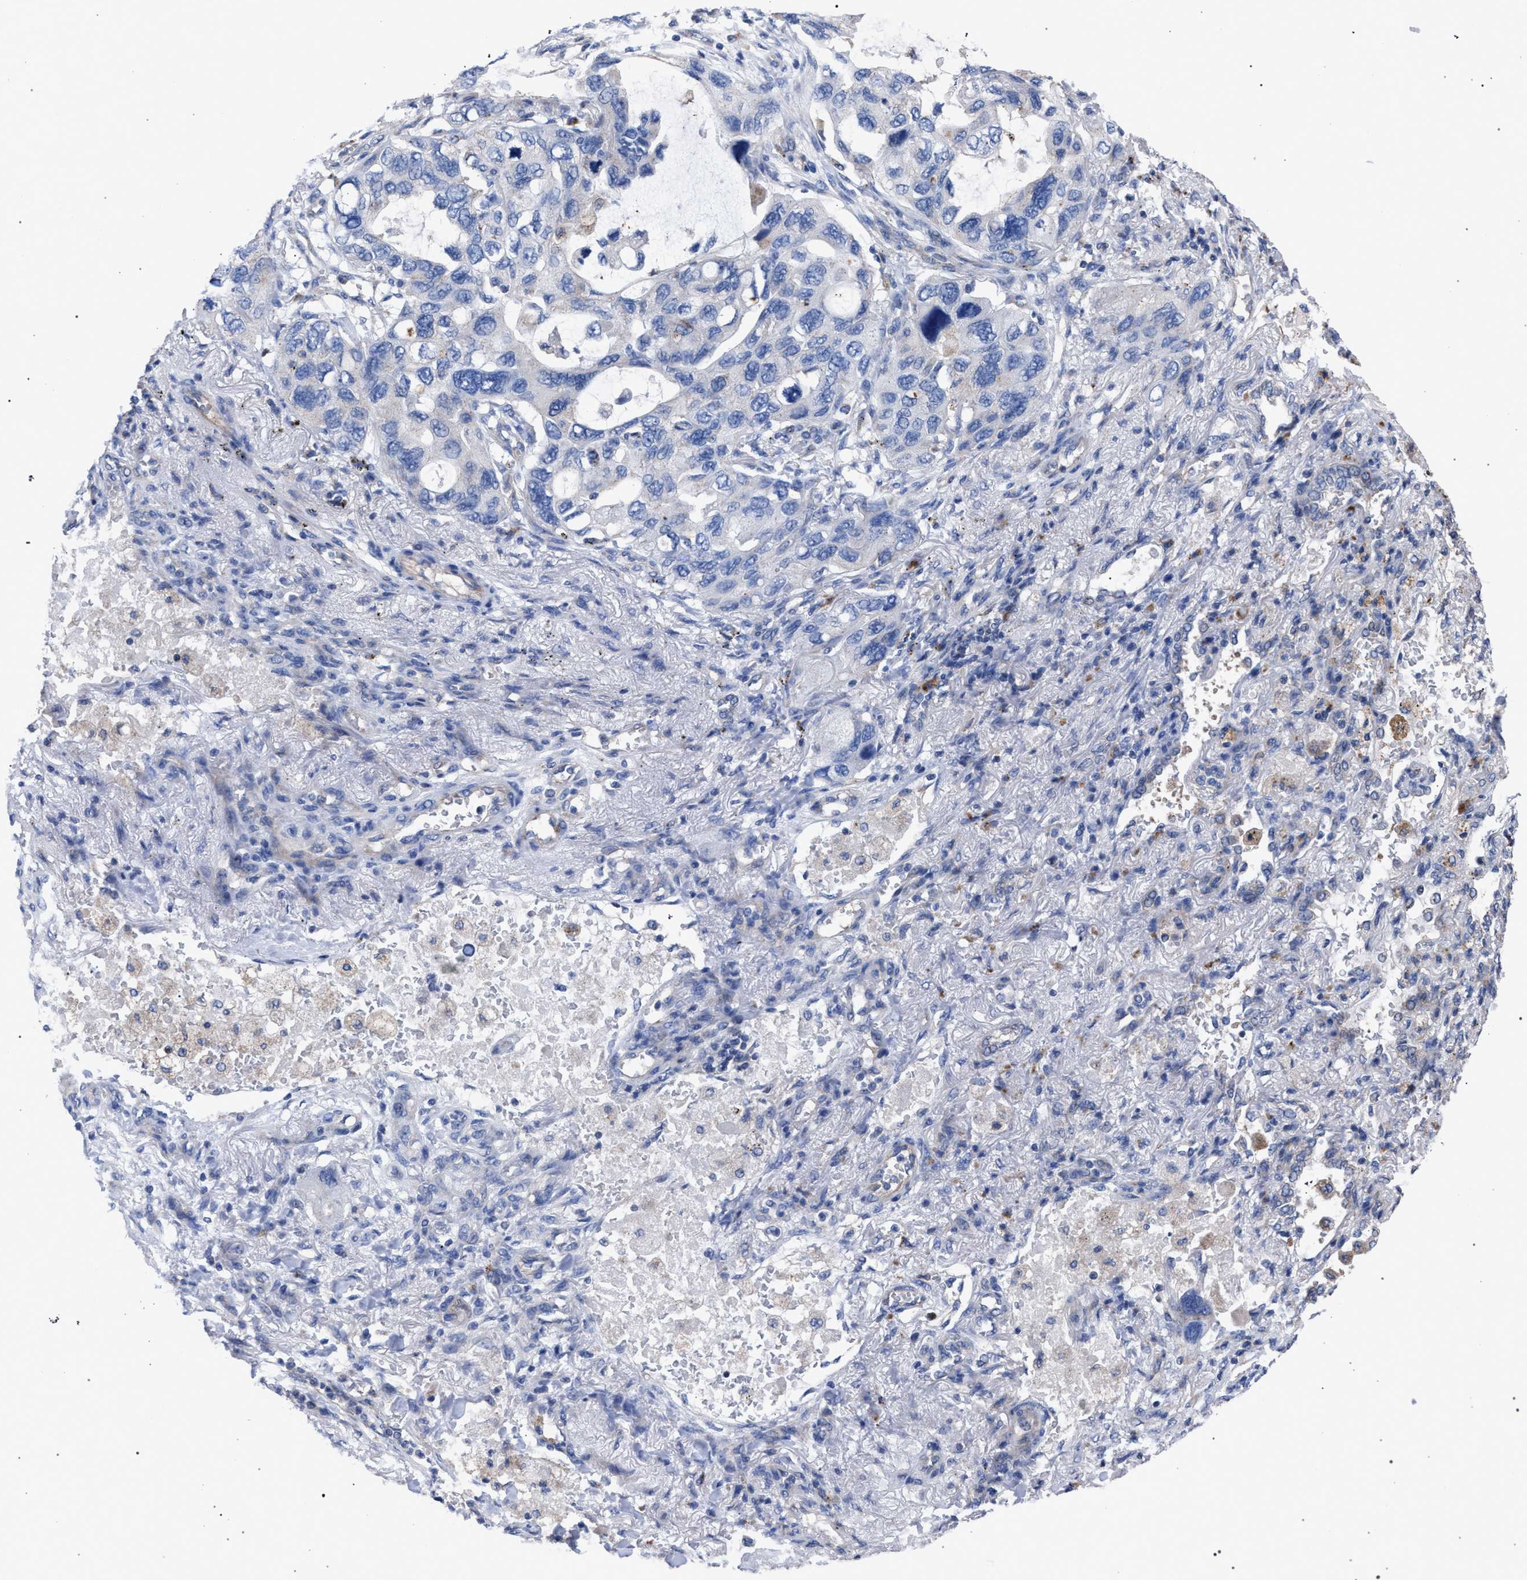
{"staining": {"intensity": "negative", "quantity": "none", "location": "none"}, "tissue": "lung cancer", "cell_type": "Tumor cells", "image_type": "cancer", "snomed": [{"axis": "morphology", "description": "Squamous cell carcinoma, NOS"}, {"axis": "topography", "description": "Lung"}], "caption": "A high-resolution histopathology image shows immunohistochemistry (IHC) staining of squamous cell carcinoma (lung), which demonstrates no significant staining in tumor cells.", "gene": "GMPR", "patient": {"sex": "female", "age": 73}}